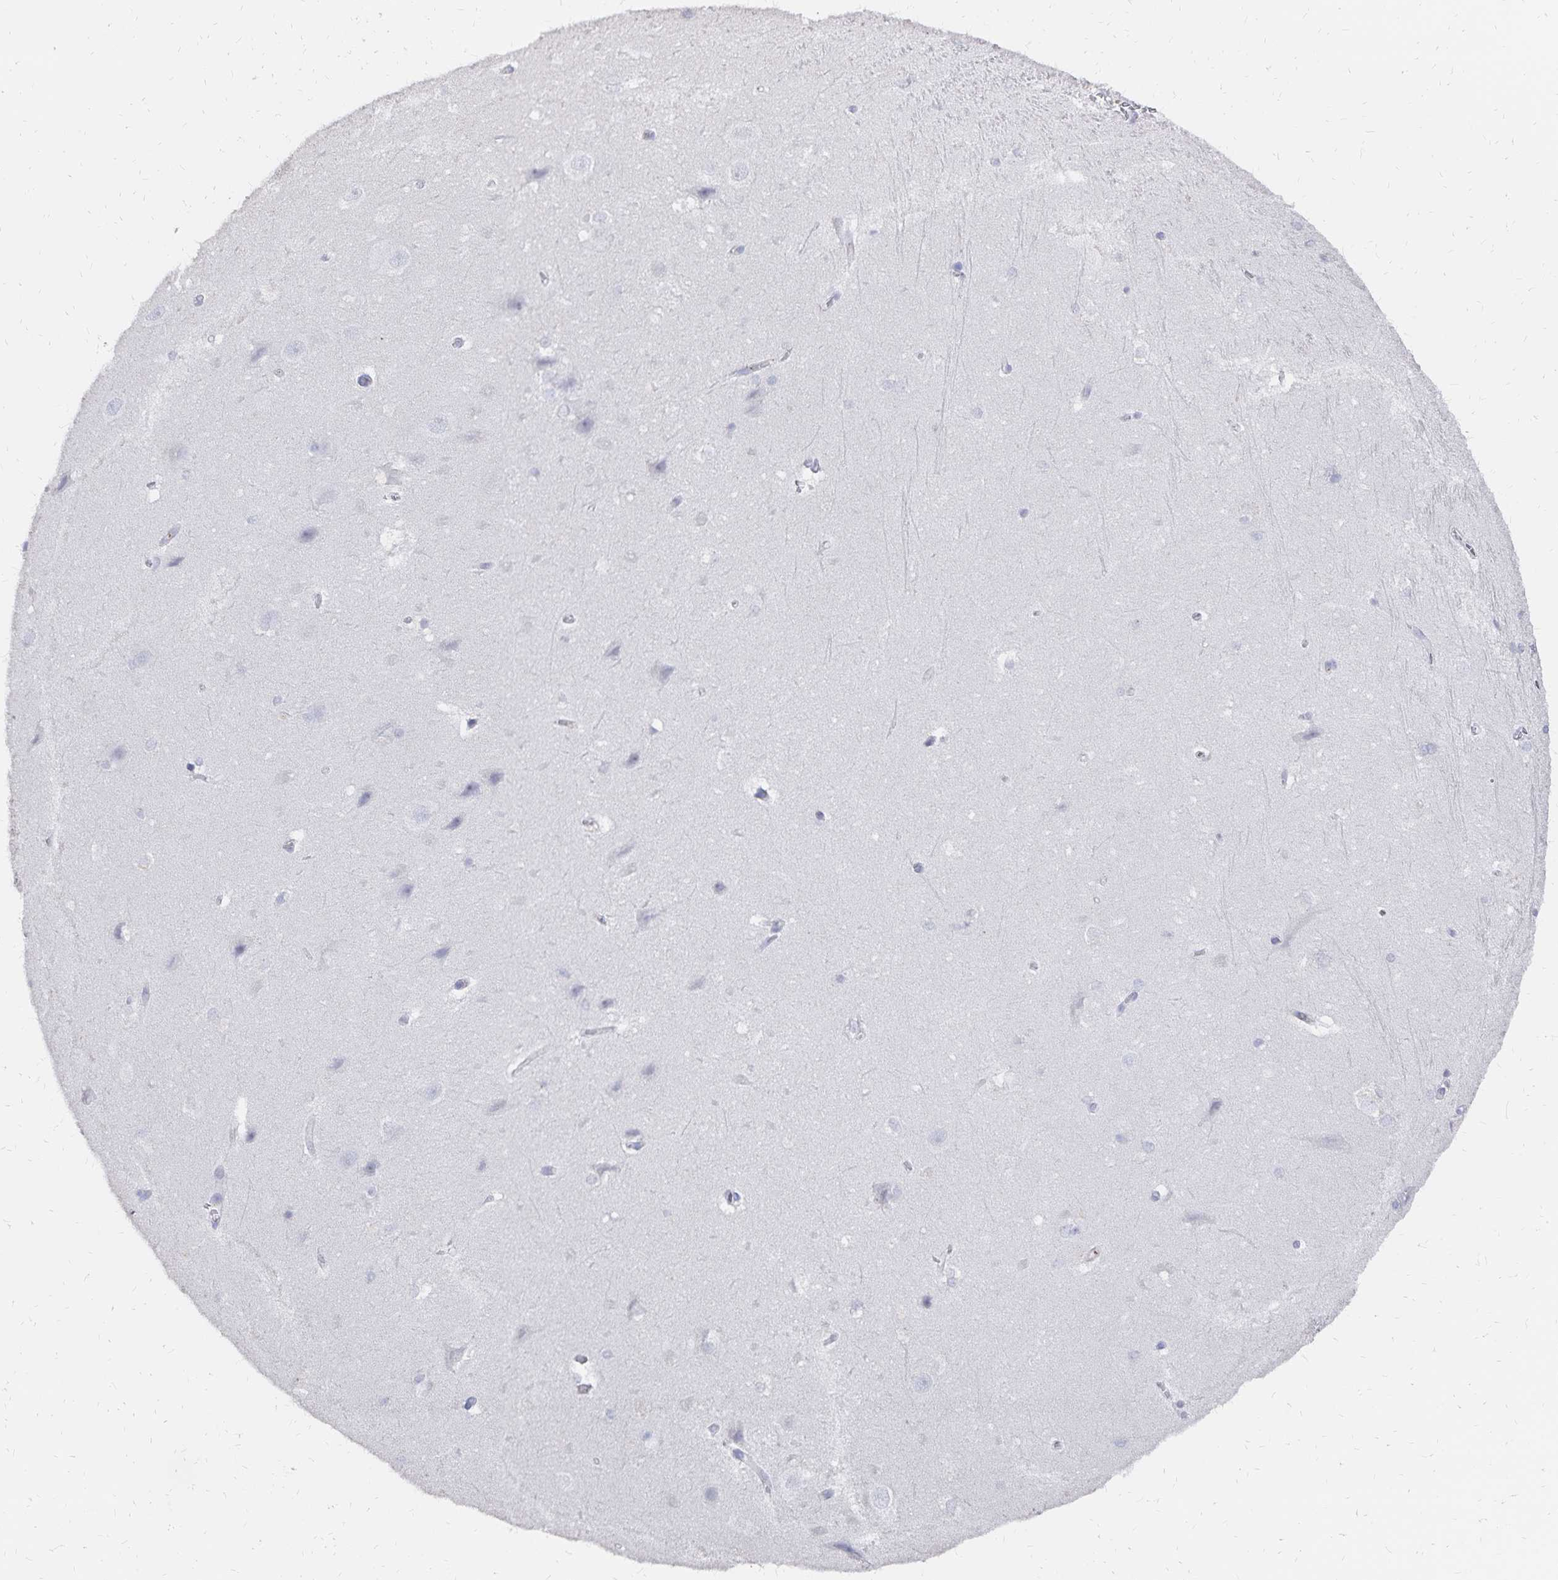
{"staining": {"intensity": "negative", "quantity": "none", "location": "none"}, "tissue": "hippocampus", "cell_type": "Glial cells", "image_type": "normal", "snomed": [{"axis": "morphology", "description": "Normal tissue, NOS"}, {"axis": "topography", "description": "Cerebral cortex"}, {"axis": "topography", "description": "Hippocampus"}], "caption": "An immunohistochemistry image of unremarkable hippocampus is shown. There is no staining in glial cells of hippocampus. Brightfield microscopy of immunohistochemistry stained with DAB (brown) and hematoxylin (blue), captured at high magnification.", "gene": "KISS1", "patient": {"sex": "female", "age": 19}}